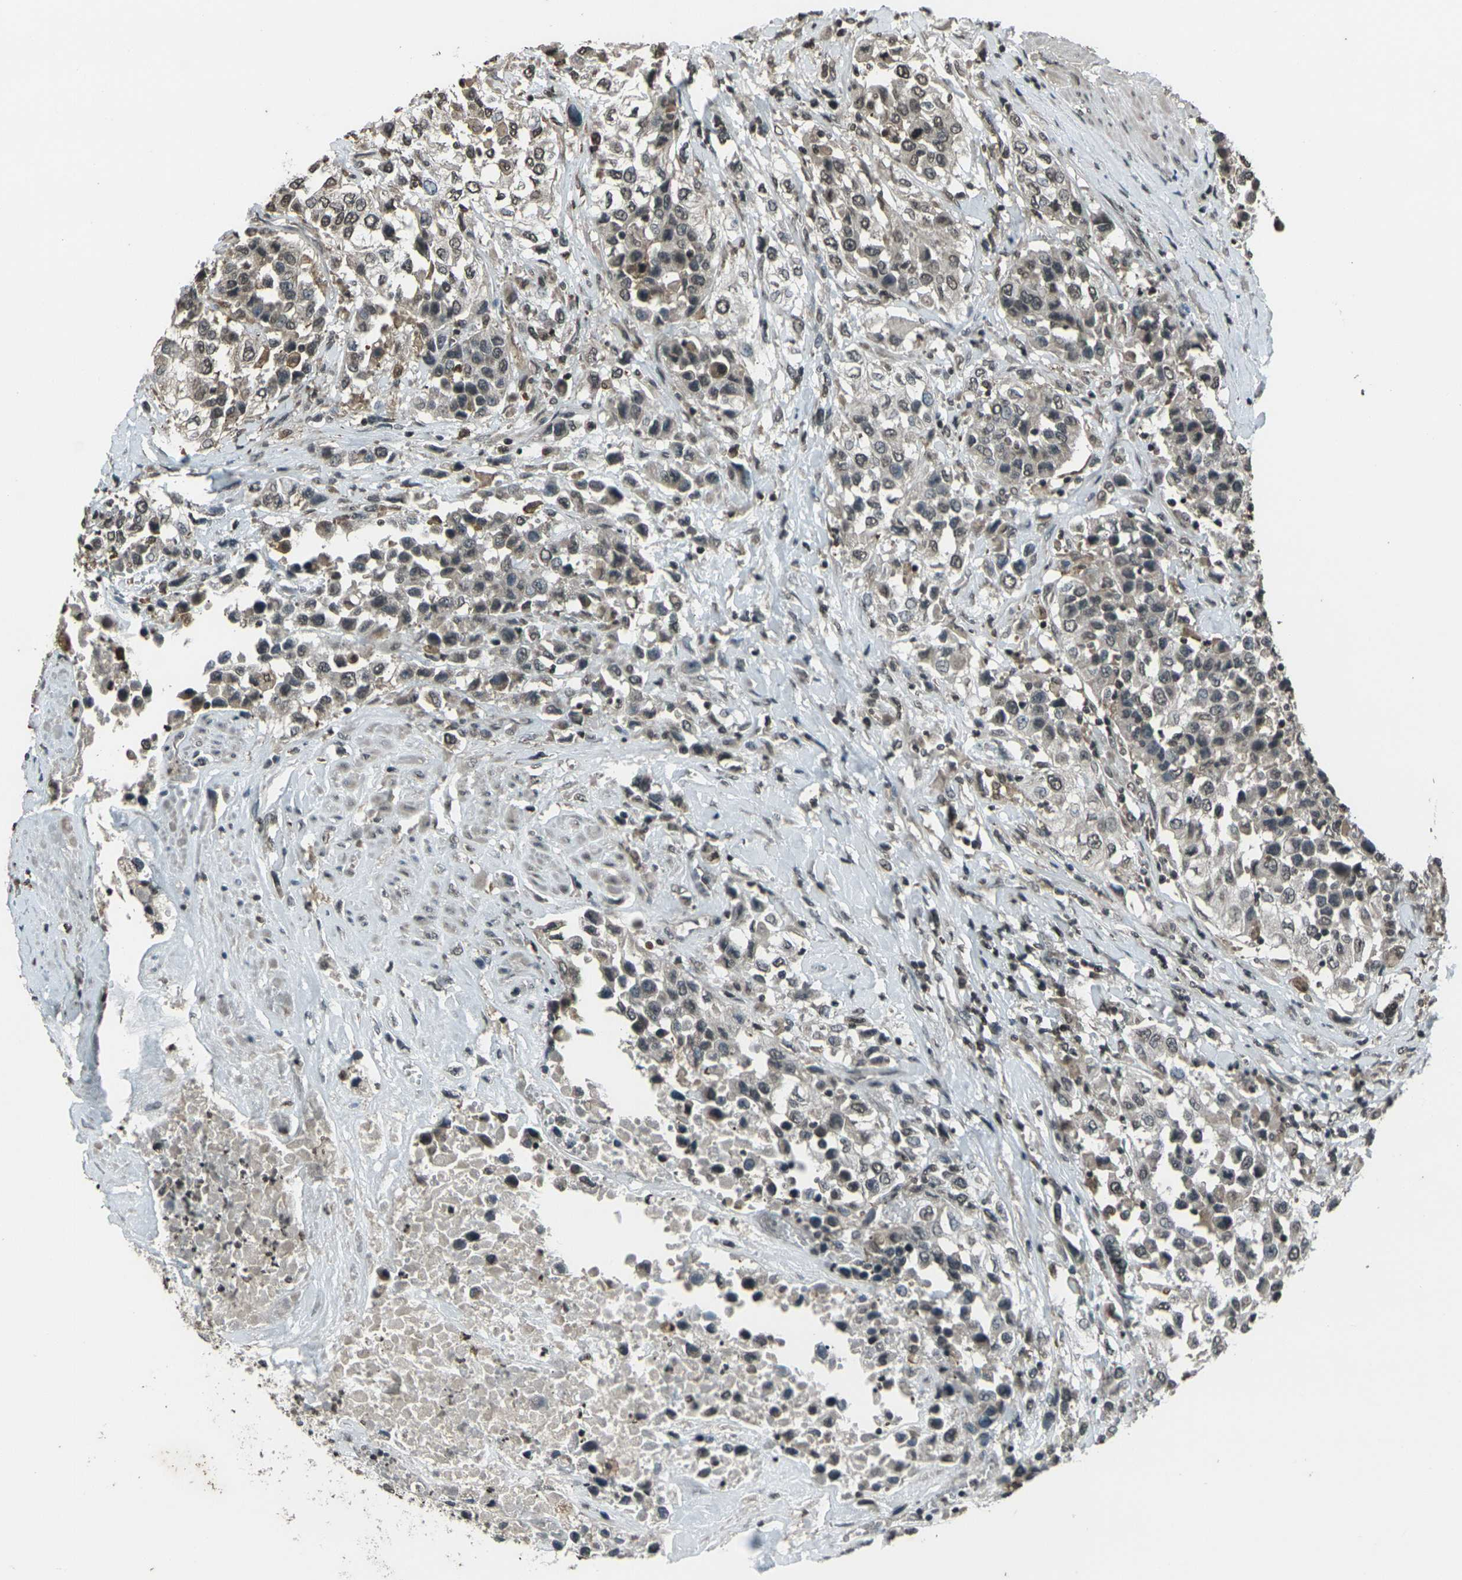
{"staining": {"intensity": "weak", "quantity": "25%-75%", "location": "nuclear"}, "tissue": "urothelial cancer", "cell_type": "Tumor cells", "image_type": "cancer", "snomed": [{"axis": "morphology", "description": "Urothelial carcinoma, High grade"}, {"axis": "topography", "description": "Urinary bladder"}], "caption": "Tumor cells demonstrate weak nuclear positivity in about 25%-75% of cells in urothelial cancer. (IHC, brightfield microscopy, high magnification).", "gene": "PRPF8", "patient": {"sex": "female", "age": 80}}